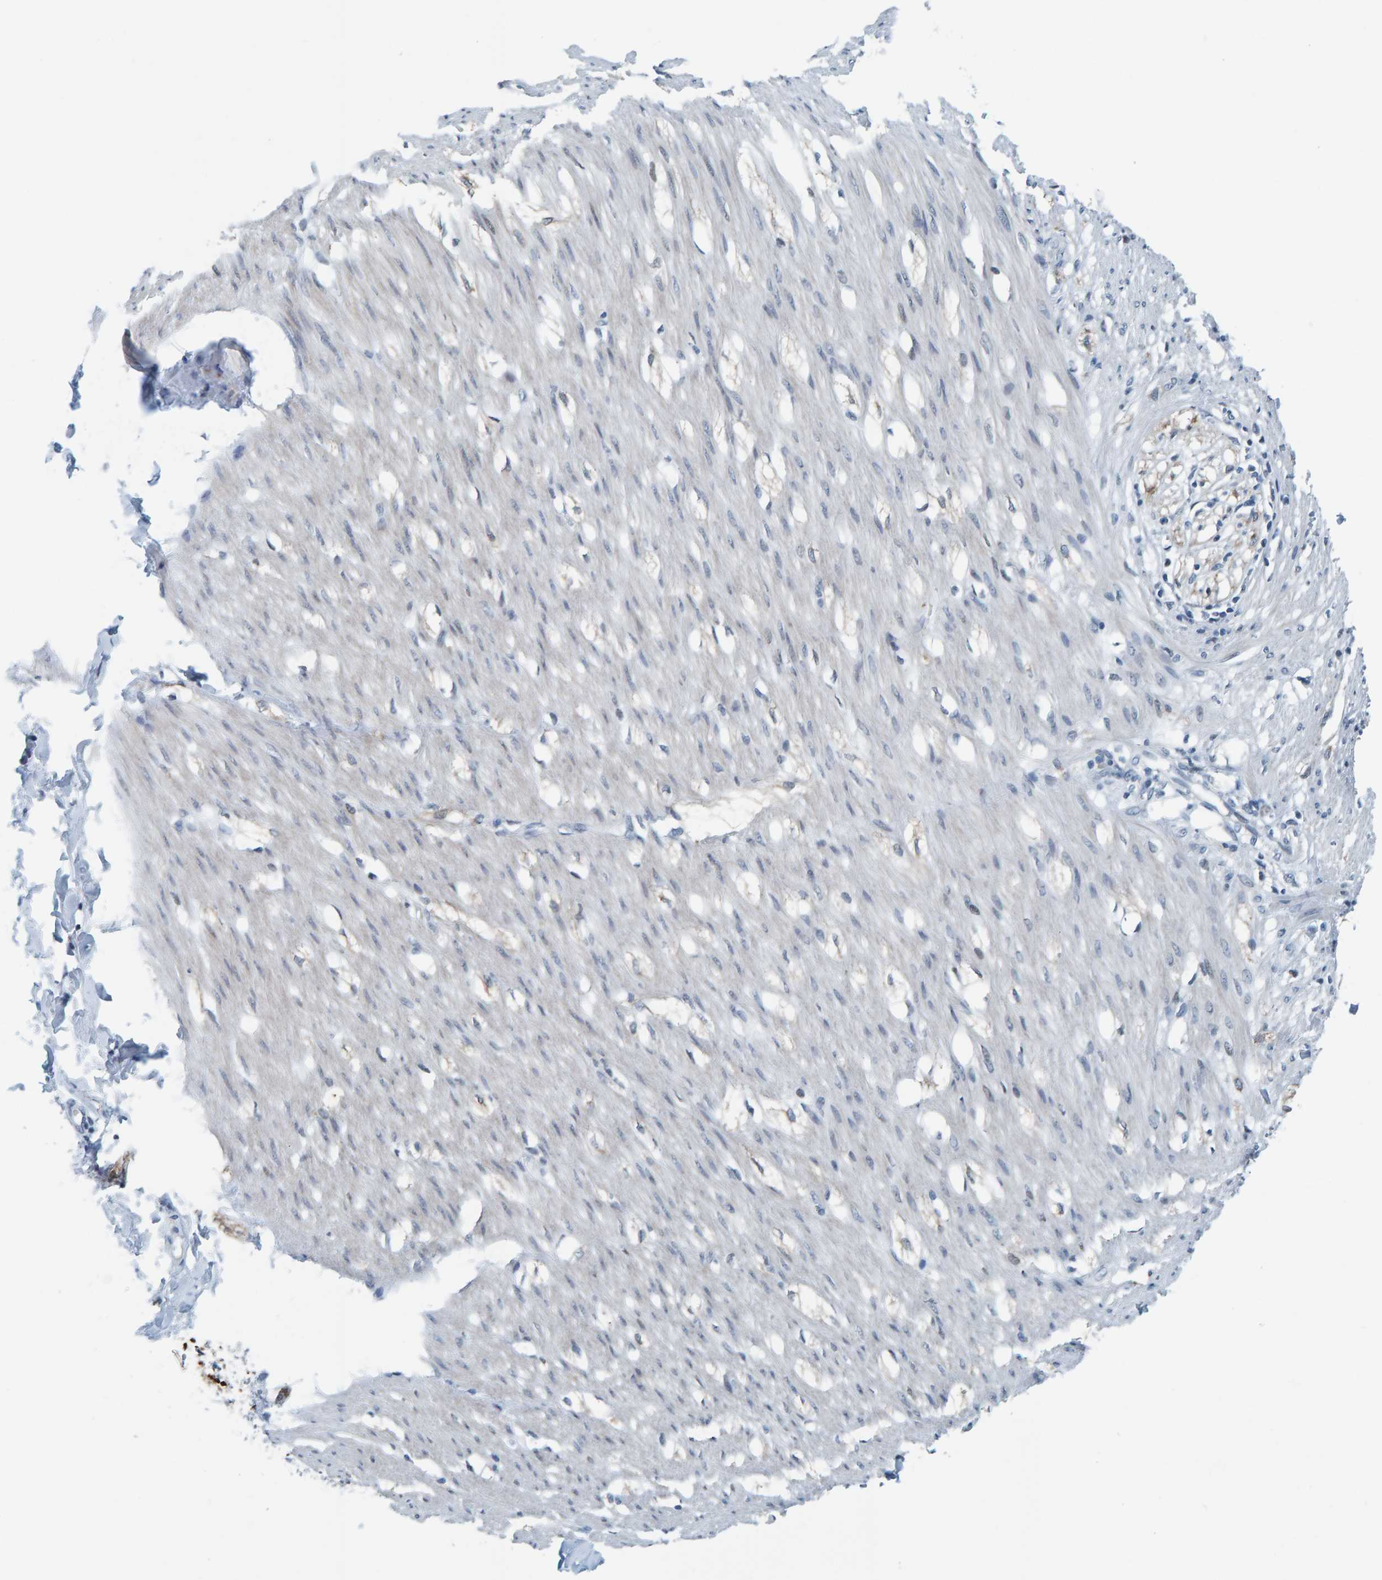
{"staining": {"intensity": "negative", "quantity": "none", "location": "none"}, "tissue": "smooth muscle", "cell_type": "Smooth muscle cells", "image_type": "normal", "snomed": [{"axis": "morphology", "description": "Normal tissue, NOS"}, {"axis": "morphology", "description": "Adenocarcinoma, NOS"}, {"axis": "topography", "description": "Smooth muscle"}, {"axis": "topography", "description": "Colon"}], "caption": "A histopathology image of smooth muscle stained for a protein shows no brown staining in smooth muscle cells. (Brightfield microscopy of DAB immunohistochemistry (IHC) at high magnification).", "gene": "CNP", "patient": {"sex": "male", "age": 14}}